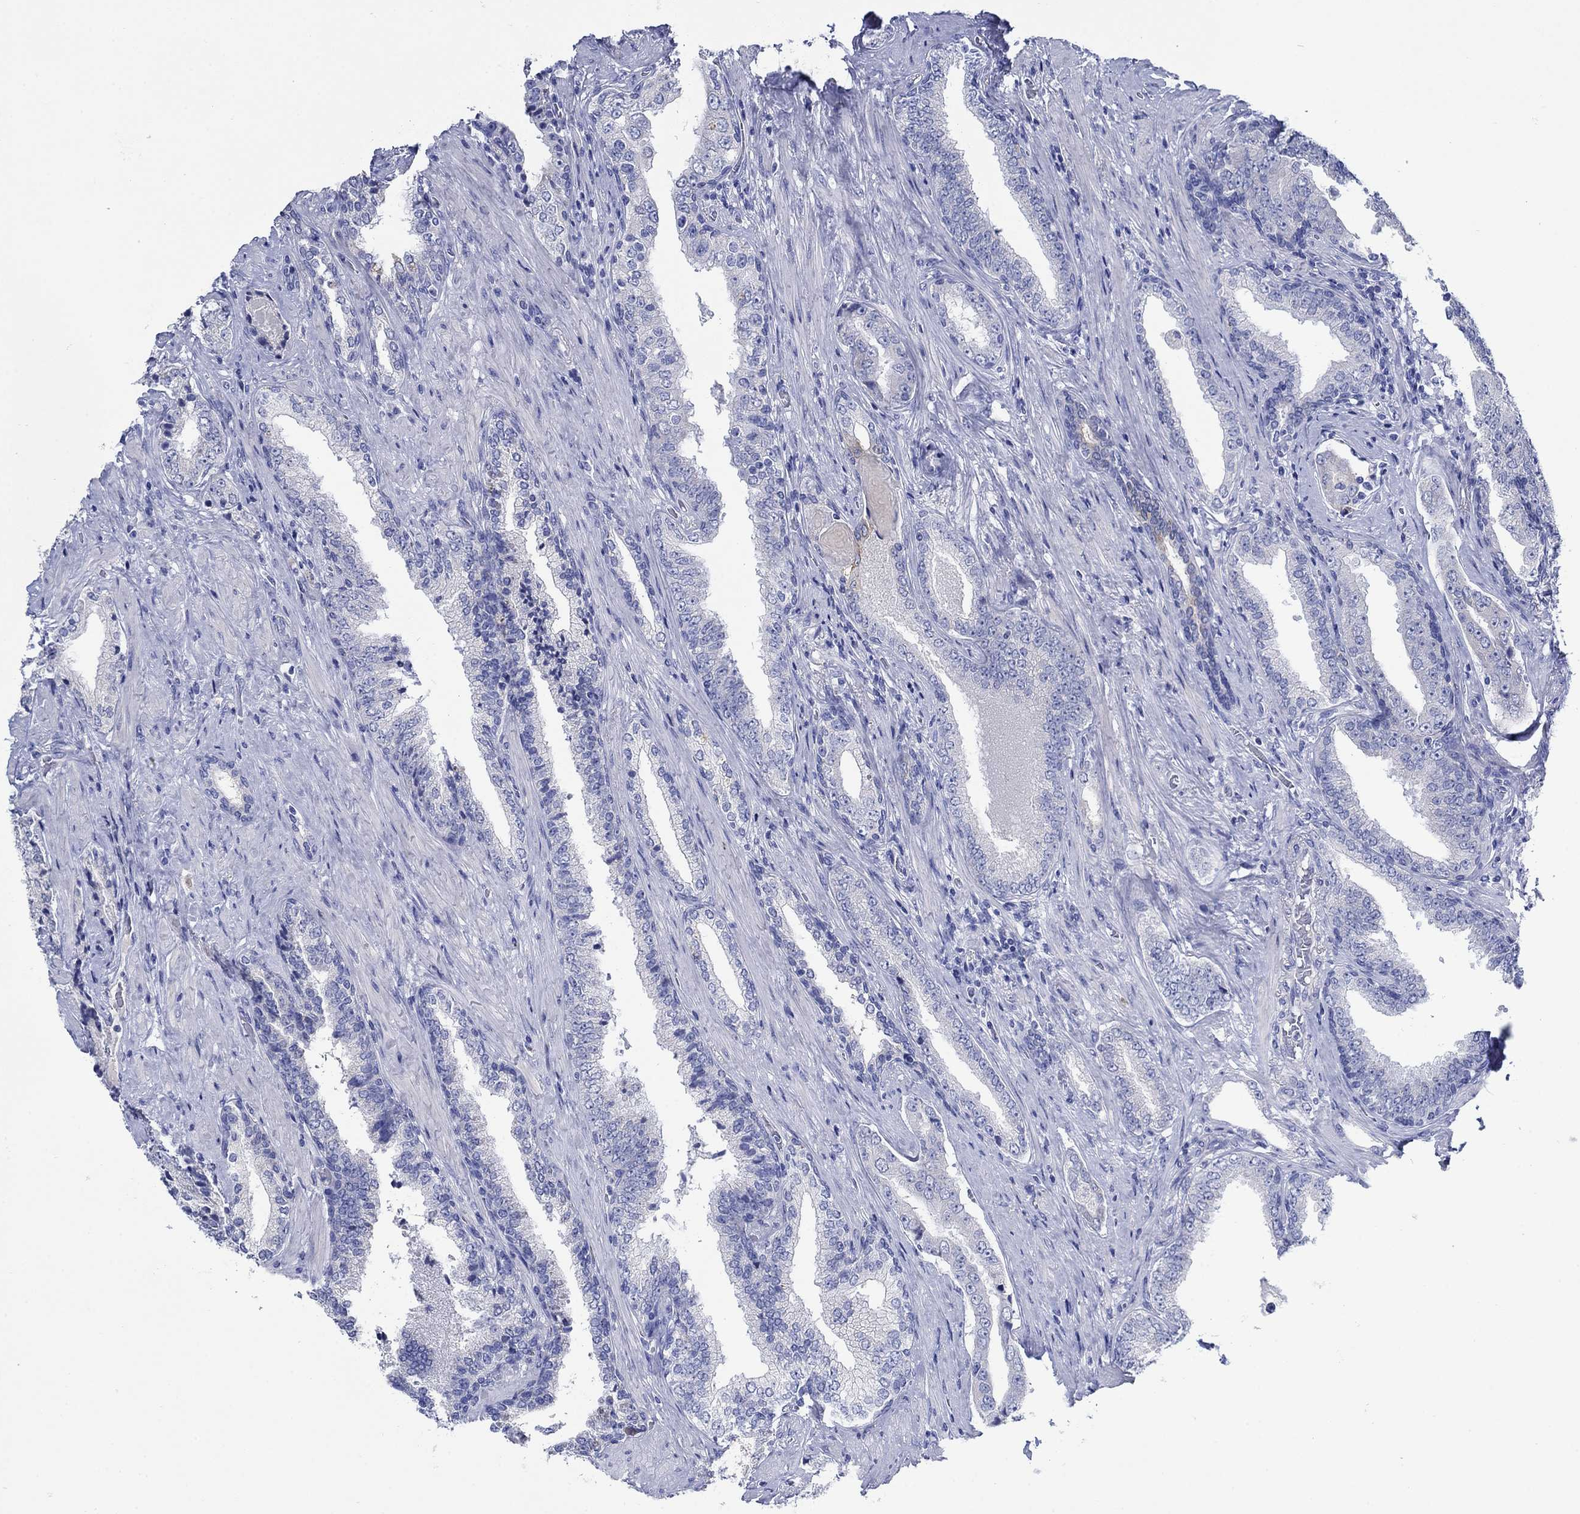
{"staining": {"intensity": "negative", "quantity": "none", "location": "none"}, "tissue": "prostate cancer", "cell_type": "Tumor cells", "image_type": "cancer", "snomed": [{"axis": "morphology", "description": "Adenocarcinoma, Low grade"}, {"axis": "topography", "description": "Prostate and seminal vesicle, NOS"}], "caption": "An image of prostate cancer stained for a protein demonstrates no brown staining in tumor cells.", "gene": "TRIM16", "patient": {"sex": "male", "age": 61}}